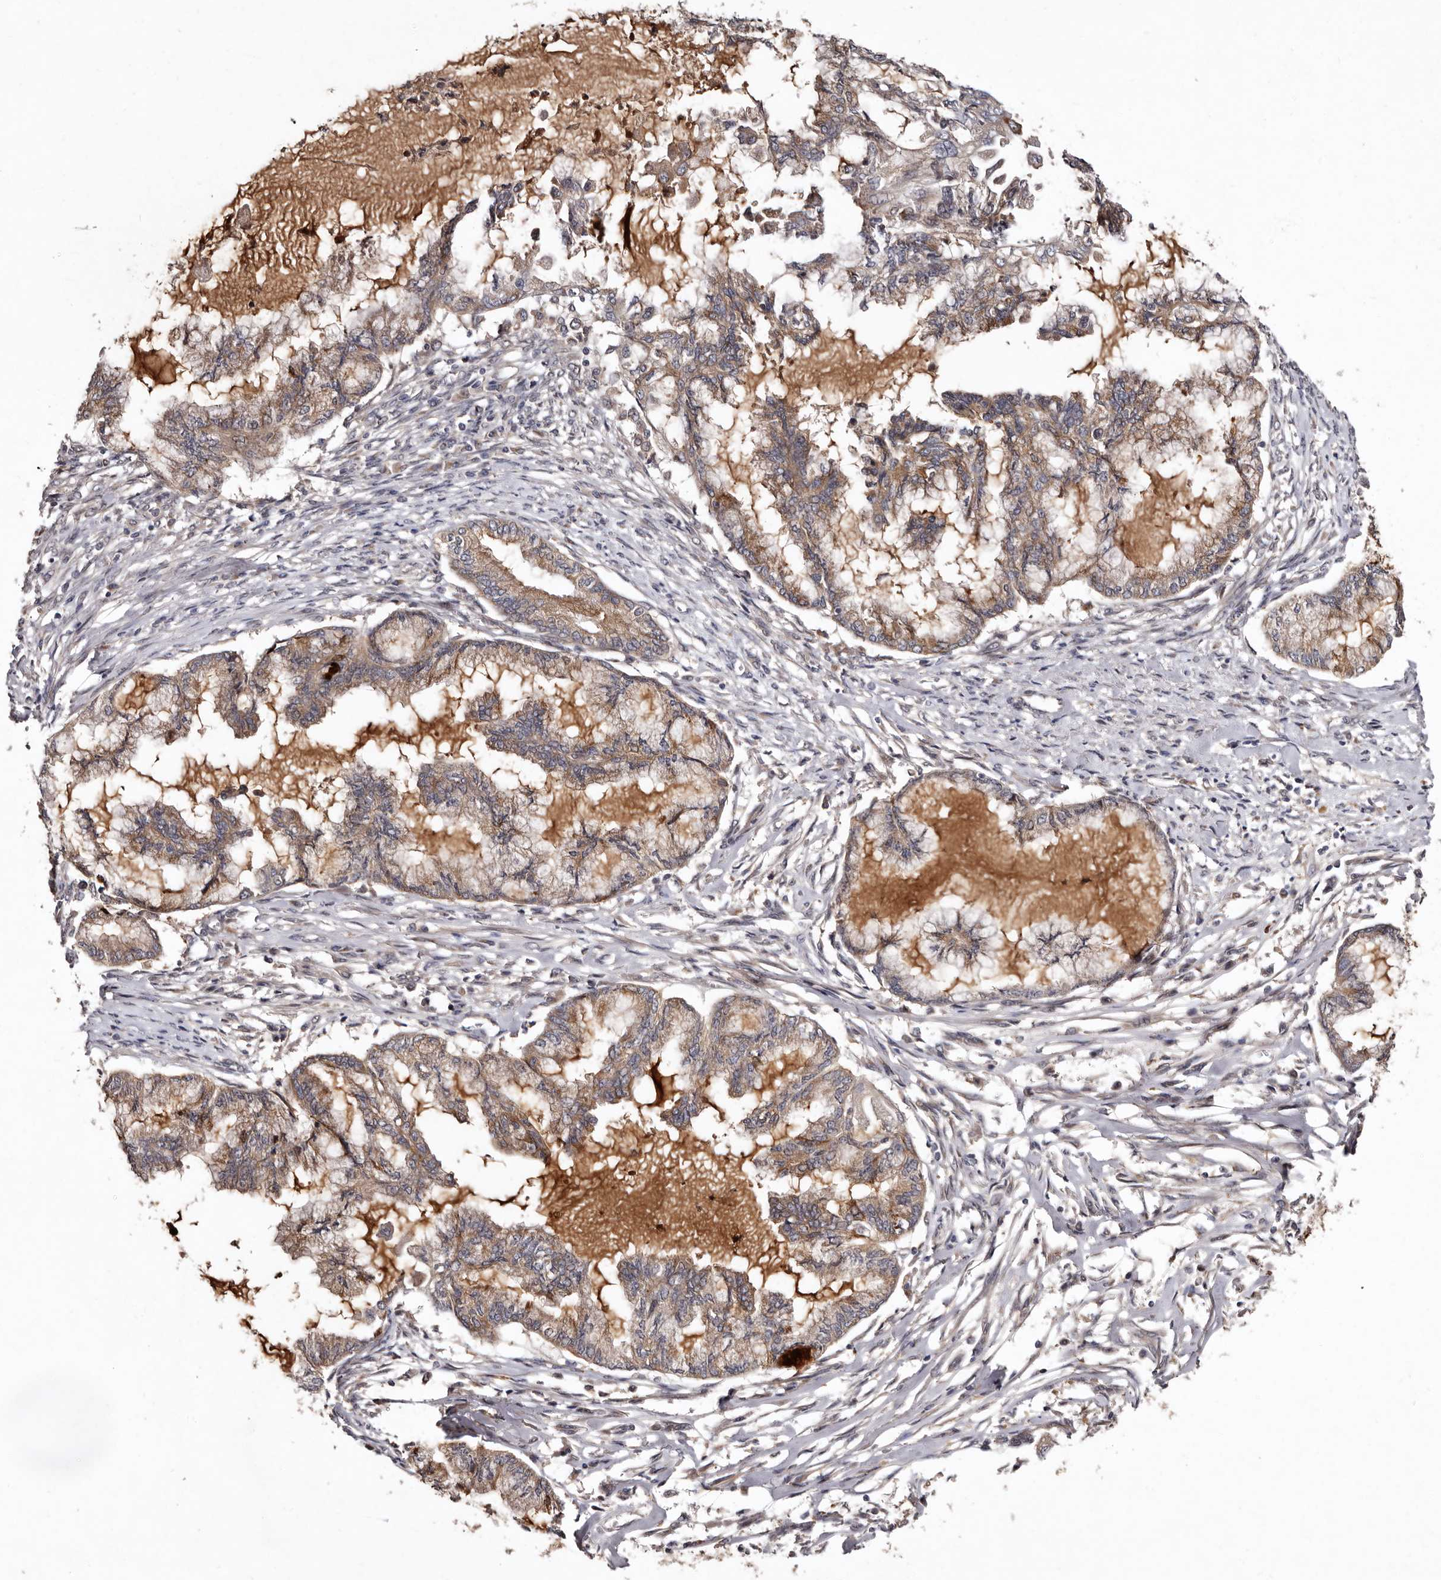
{"staining": {"intensity": "moderate", "quantity": ">75%", "location": "cytoplasmic/membranous"}, "tissue": "endometrial cancer", "cell_type": "Tumor cells", "image_type": "cancer", "snomed": [{"axis": "morphology", "description": "Adenocarcinoma, NOS"}, {"axis": "topography", "description": "Endometrium"}], "caption": "Moderate cytoplasmic/membranous expression for a protein is identified in approximately >75% of tumor cells of endometrial cancer (adenocarcinoma) using IHC.", "gene": "FAM91A1", "patient": {"sex": "female", "age": 86}}